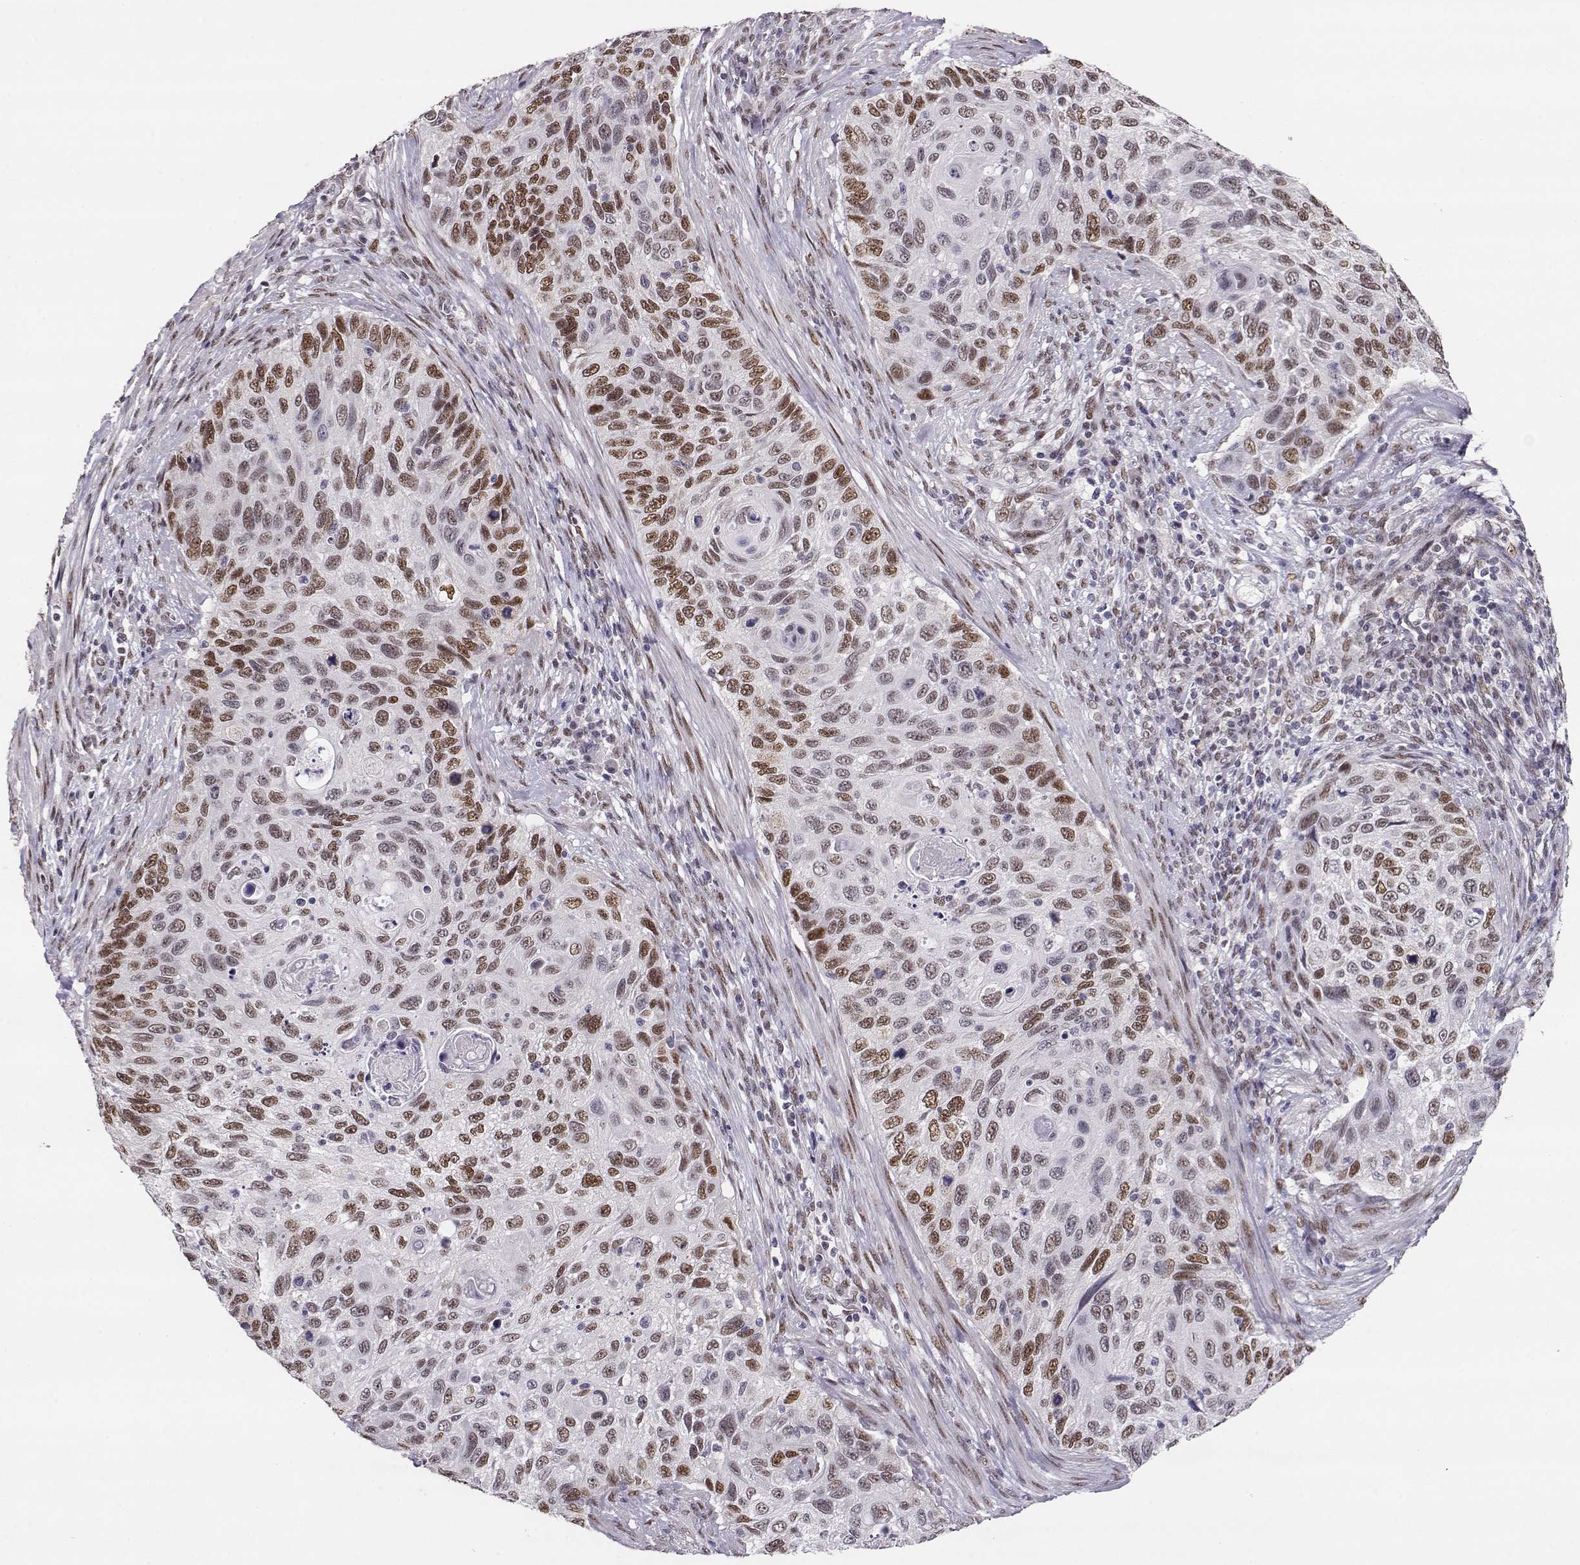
{"staining": {"intensity": "moderate", "quantity": "25%-75%", "location": "nuclear"}, "tissue": "cervical cancer", "cell_type": "Tumor cells", "image_type": "cancer", "snomed": [{"axis": "morphology", "description": "Squamous cell carcinoma, NOS"}, {"axis": "topography", "description": "Cervix"}], "caption": "This is an image of immunohistochemistry (IHC) staining of cervical cancer (squamous cell carcinoma), which shows moderate expression in the nuclear of tumor cells.", "gene": "POLI", "patient": {"sex": "female", "age": 70}}